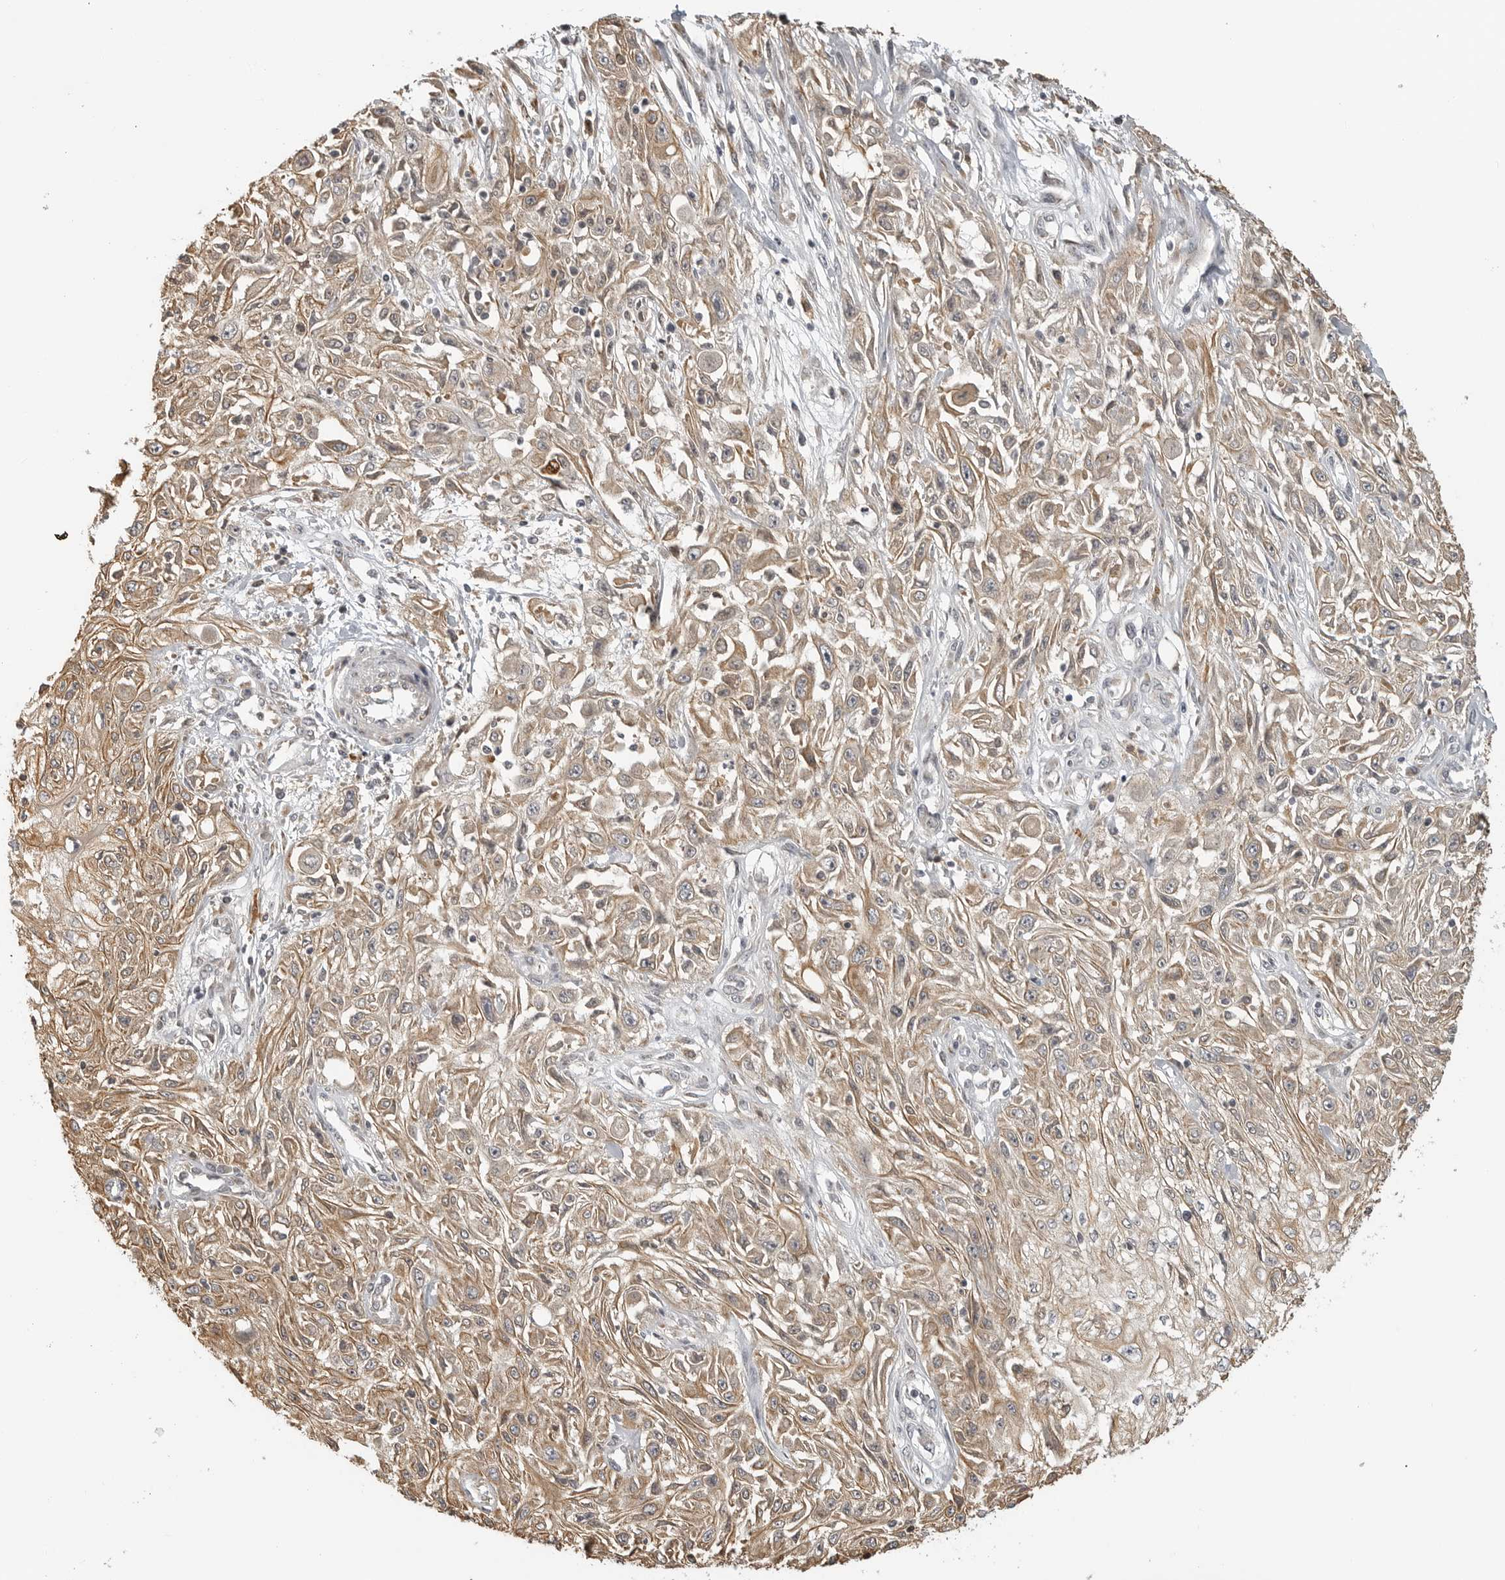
{"staining": {"intensity": "weak", "quantity": ">75%", "location": "cytoplasmic/membranous"}, "tissue": "skin cancer", "cell_type": "Tumor cells", "image_type": "cancer", "snomed": [{"axis": "morphology", "description": "Squamous cell carcinoma, NOS"}, {"axis": "morphology", "description": "Squamous cell carcinoma, metastatic, NOS"}, {"axis": "topography", "description": "Skin"}, {"axis": "topography", "description": "Lymph node"}], "caption": "A low amount of weak cytoplasmic/membranous staining is present in about >75% of tumor cells in skin squamous cell carcinoma tissue. The staining was performed using DAB to visualize the protein expression in brown, while the nuclei were stained in blue with hematoxylin (Magnification: 20x).", "gene": "IDO1", "patient": {"sex": "male", "age": 75}}